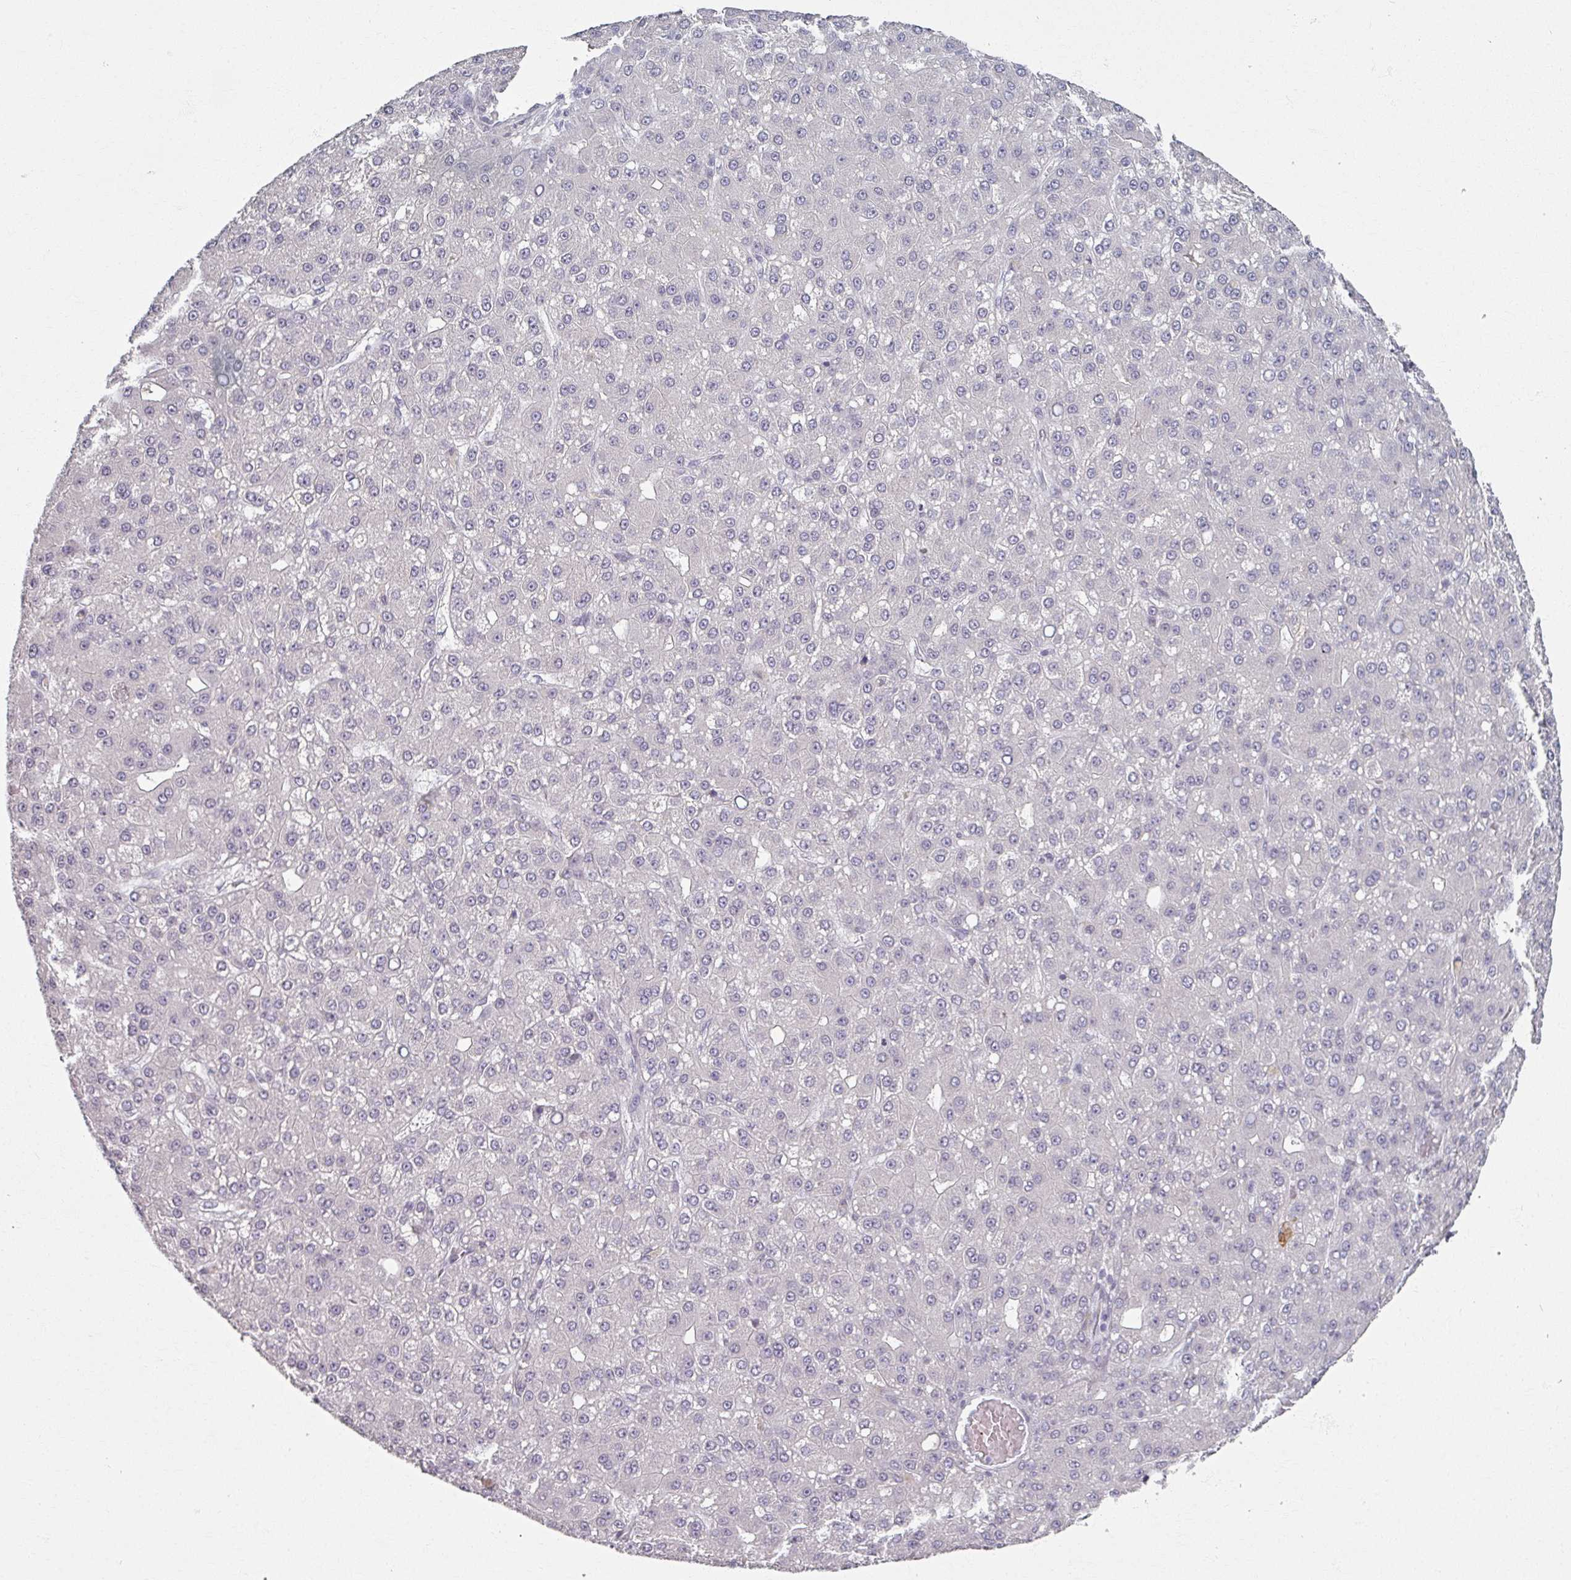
{"staining": {"intensity": "negative", "quantity": "none", "location": "none"}, "tissue": "liver cancer", "cell_type": "Tumor cells", "image_type": "cancer", "snomed": [{"axis": "morphology", "description": "Carcinoma, Hepatocellular, NOS"}, {"axis": "topography", "description": "Liver"}], "caption": "Liver hepatocellular carcinoma stained for a protein using immunohistochemistry shows no expression tumor cells.", "gene": "RIPOR3", "patient": {"sex": "male", "age": 67}}